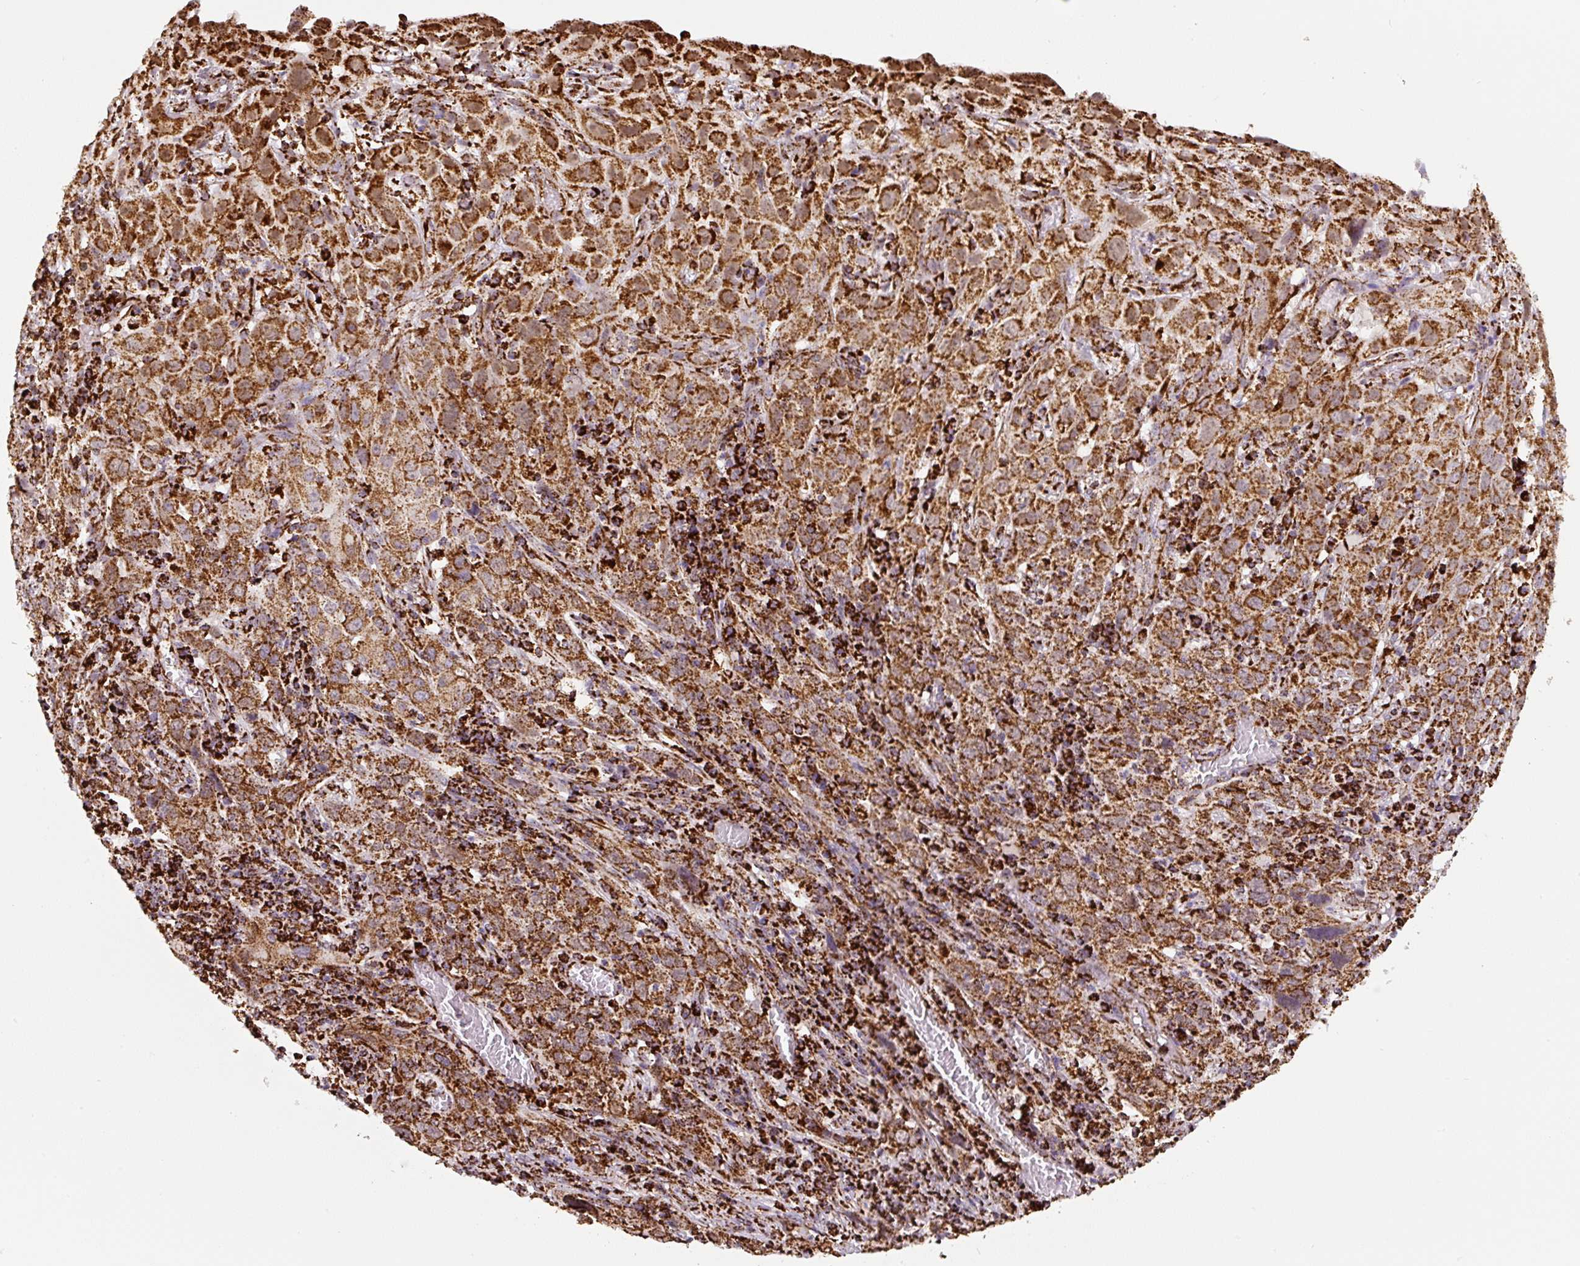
{"staining": {"intensity": "strong", "quantity": ">75%", "location": "cytoplasmic/membranous"}, "tissue": "cervical cancer", "cell_type": "Tumor cells", "image_type": "cancer", "snomed": [{"axis": "morphology", "description": "Squamous cell carcinoma, NOS"}, {"axis": "topography", "description": "Cervix"}], "caption": "Immunohistochemical staining of cervical cancer (squamous cell carcinoma) exhibits high levels of strong cytoplasmic/membranous protein staining in approximately >75% of tumor cells. (DAB (3,3'-diaminobenzidine) IHC with brightfield microscopy, high magnification).", "gene": "ATP5F1A", "patient": {"sex": "female", "age": 46}}